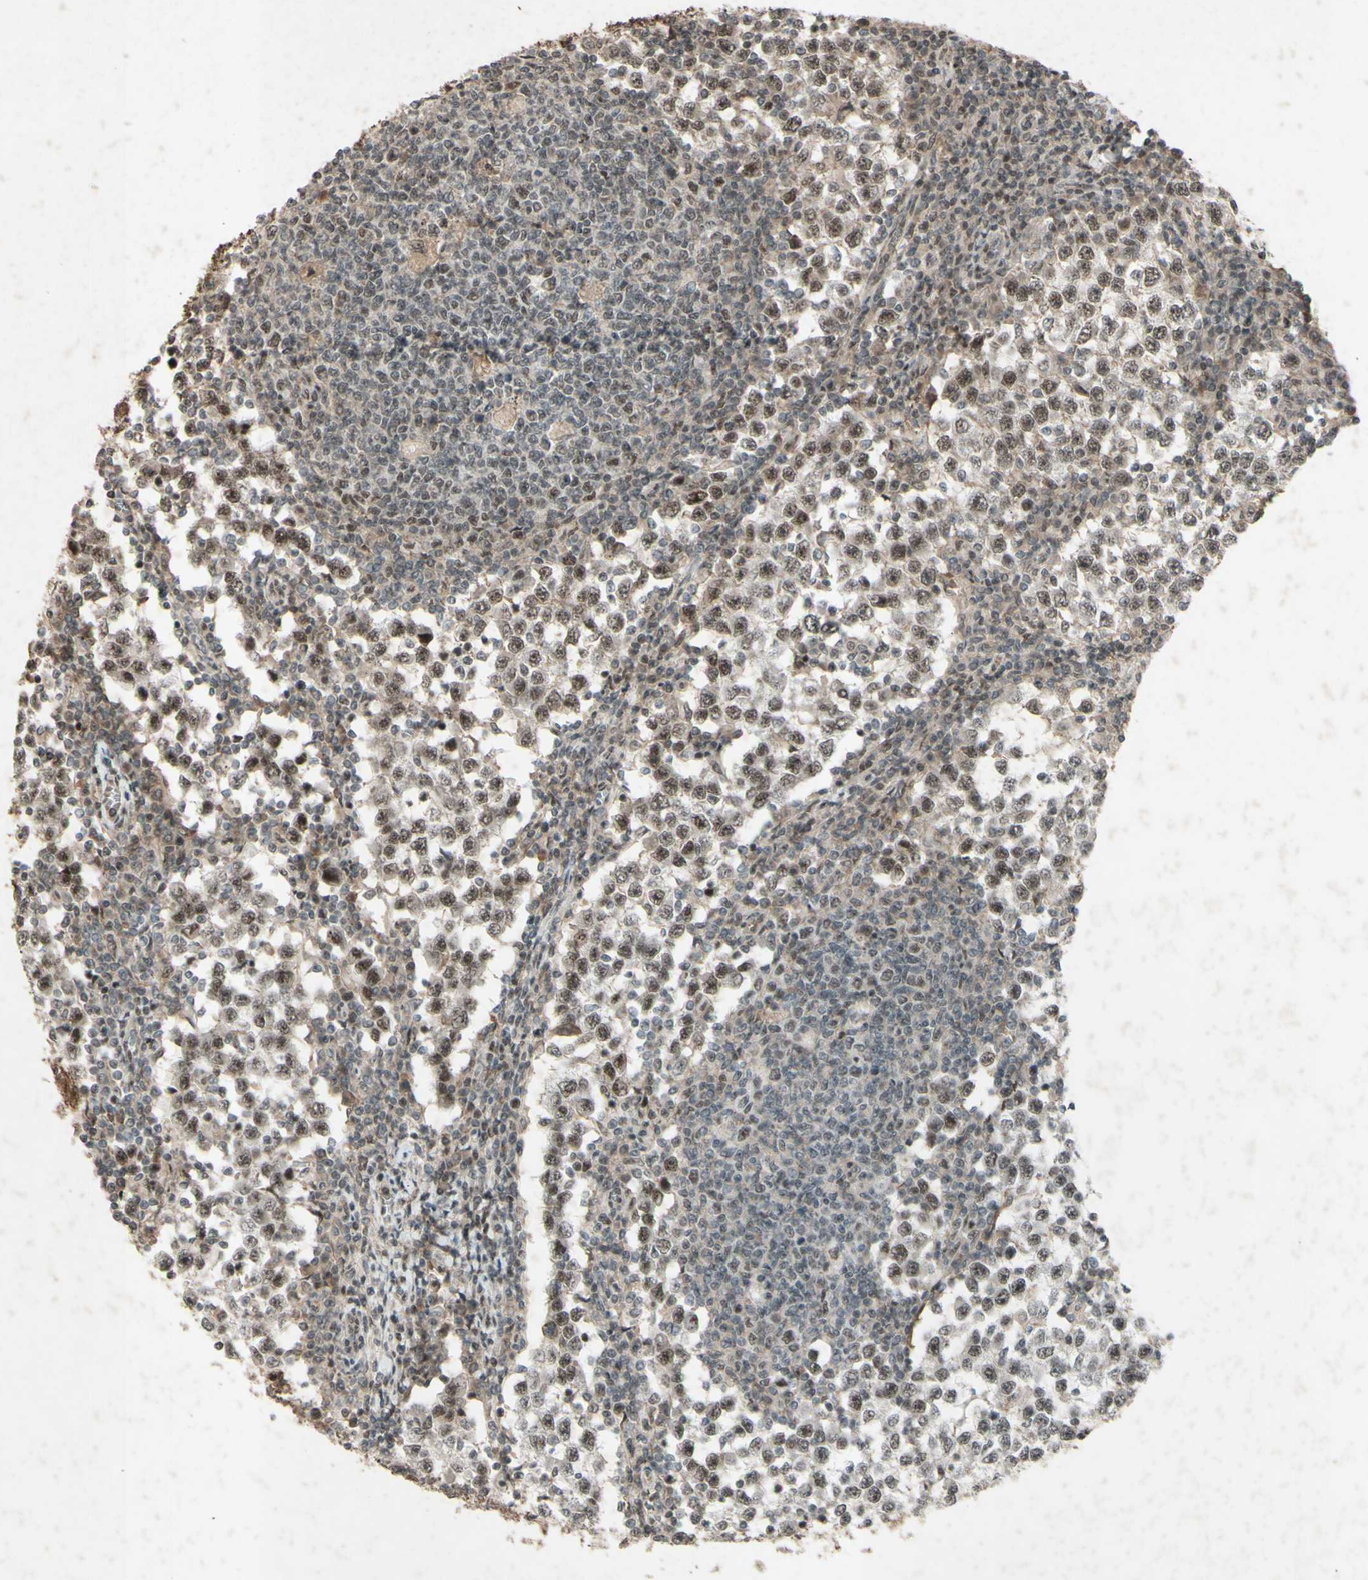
{"staining": {"intensity": "moderate", "quantity": ">75%", "location": "nuclear"}, "tissue": "testis cancer", "cell_type": "Tumor cells", "image_type": "cancer", "snomed": [{"axis": "morphology", "description": "Seminoma, NOS"}, {"axis": "topography", "description": "Testis"}], "caption": "Immunohistochemical staining of seminoma (testis) exhibits moderate nuclear protein positivity in approximately >75% of tumor cells.", "gene": "SNW1", "patient": {"sex": "male", "age": 65}}